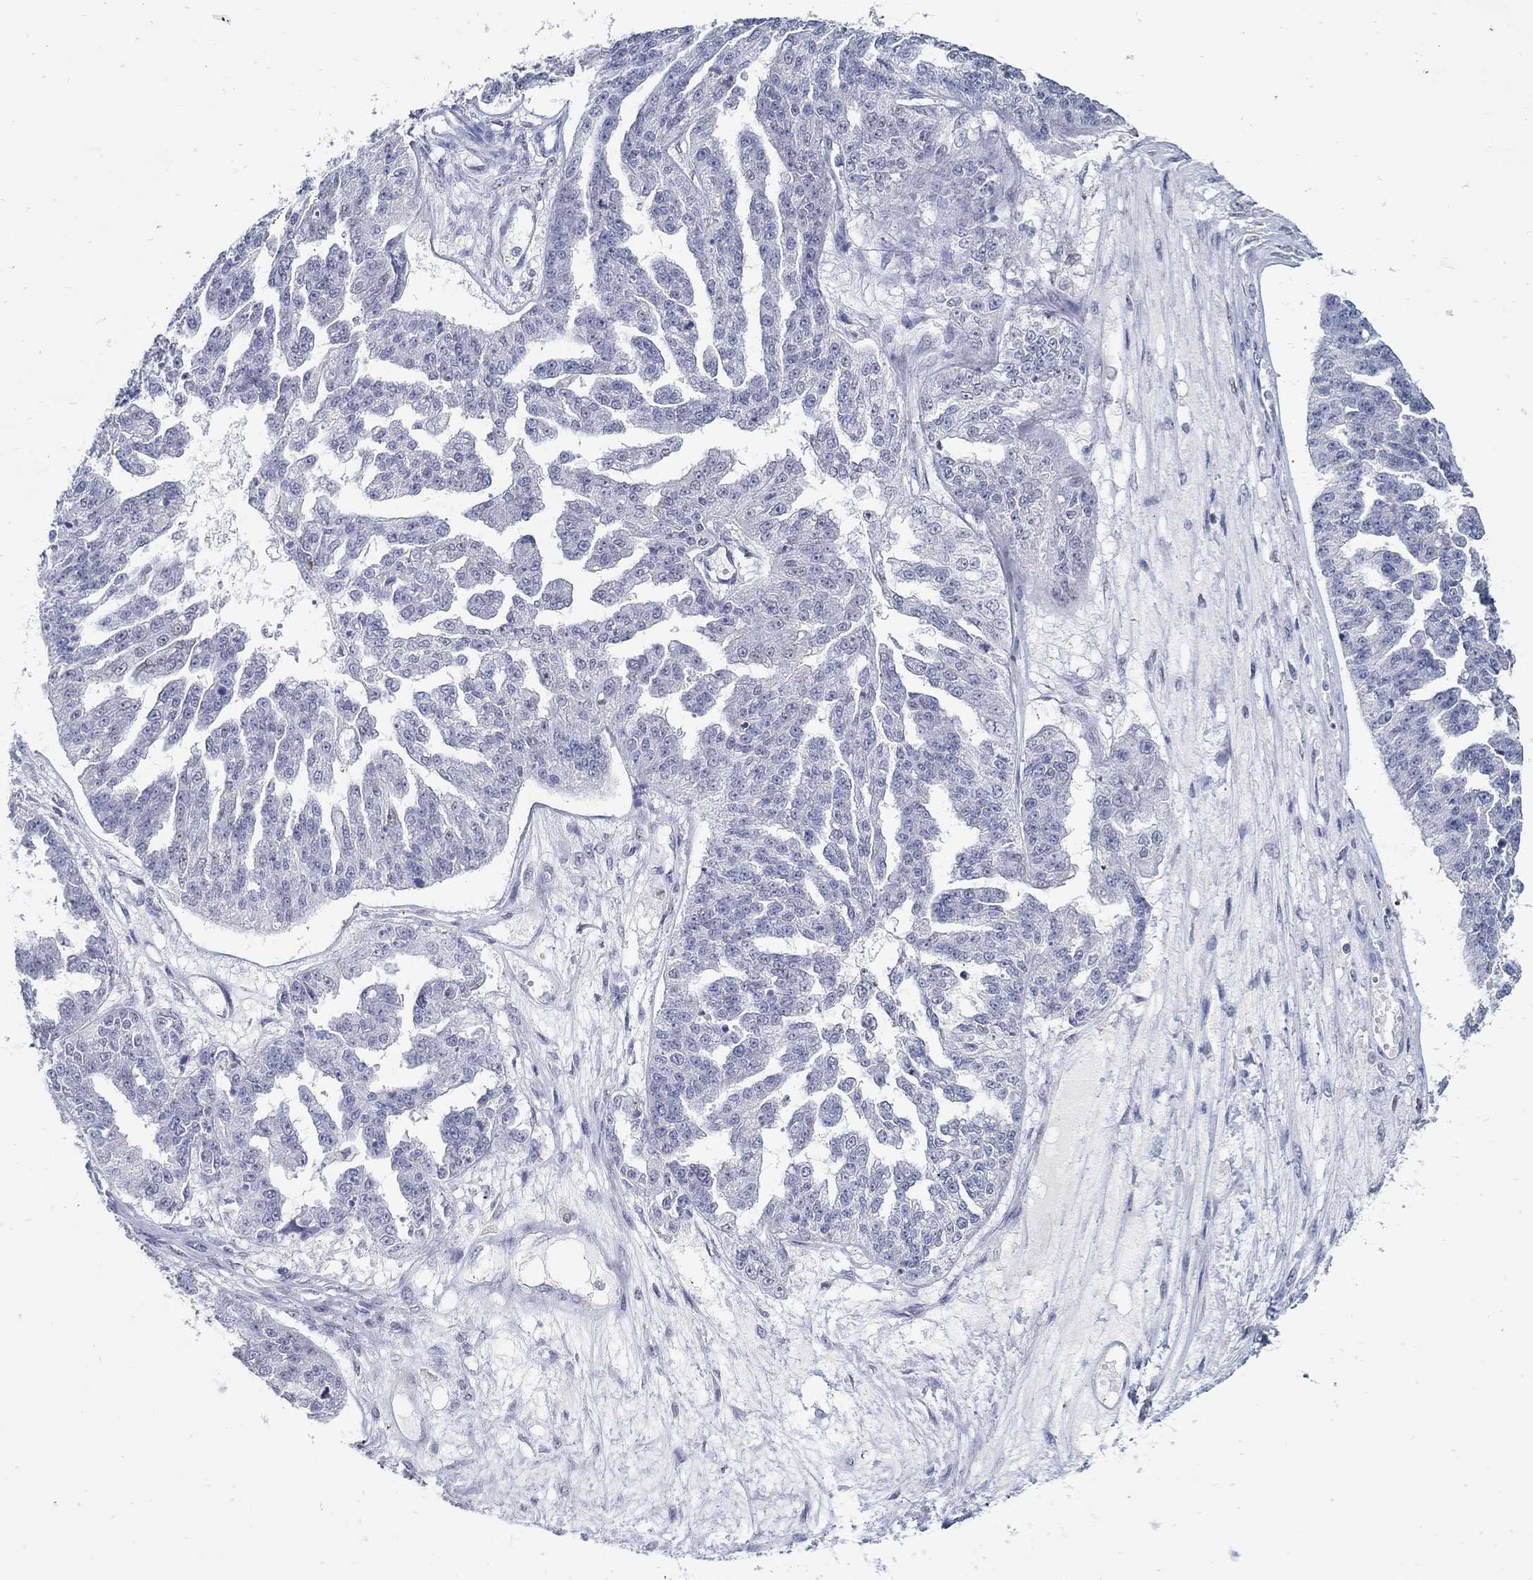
{"staining": {"intensity": "negative", "quantity": "none", "location": "none"}, "tissue": "ovarian cancer", "cell_type": "Tumor cells", "image_type": "cancer", "snomed": [{"axis": "morphology", "description": "Cystadenocarcinoma, serous, NOS"}, {"axis": "topography", "description": "Ovary"}], "caption": "This is a histopathology image of immunohistochemistry (IHC) staining of ovarian cancer, which shows no staining in tumor cells.", "gene": "USP29", "patient": {"sex": "female", "age": 58}}